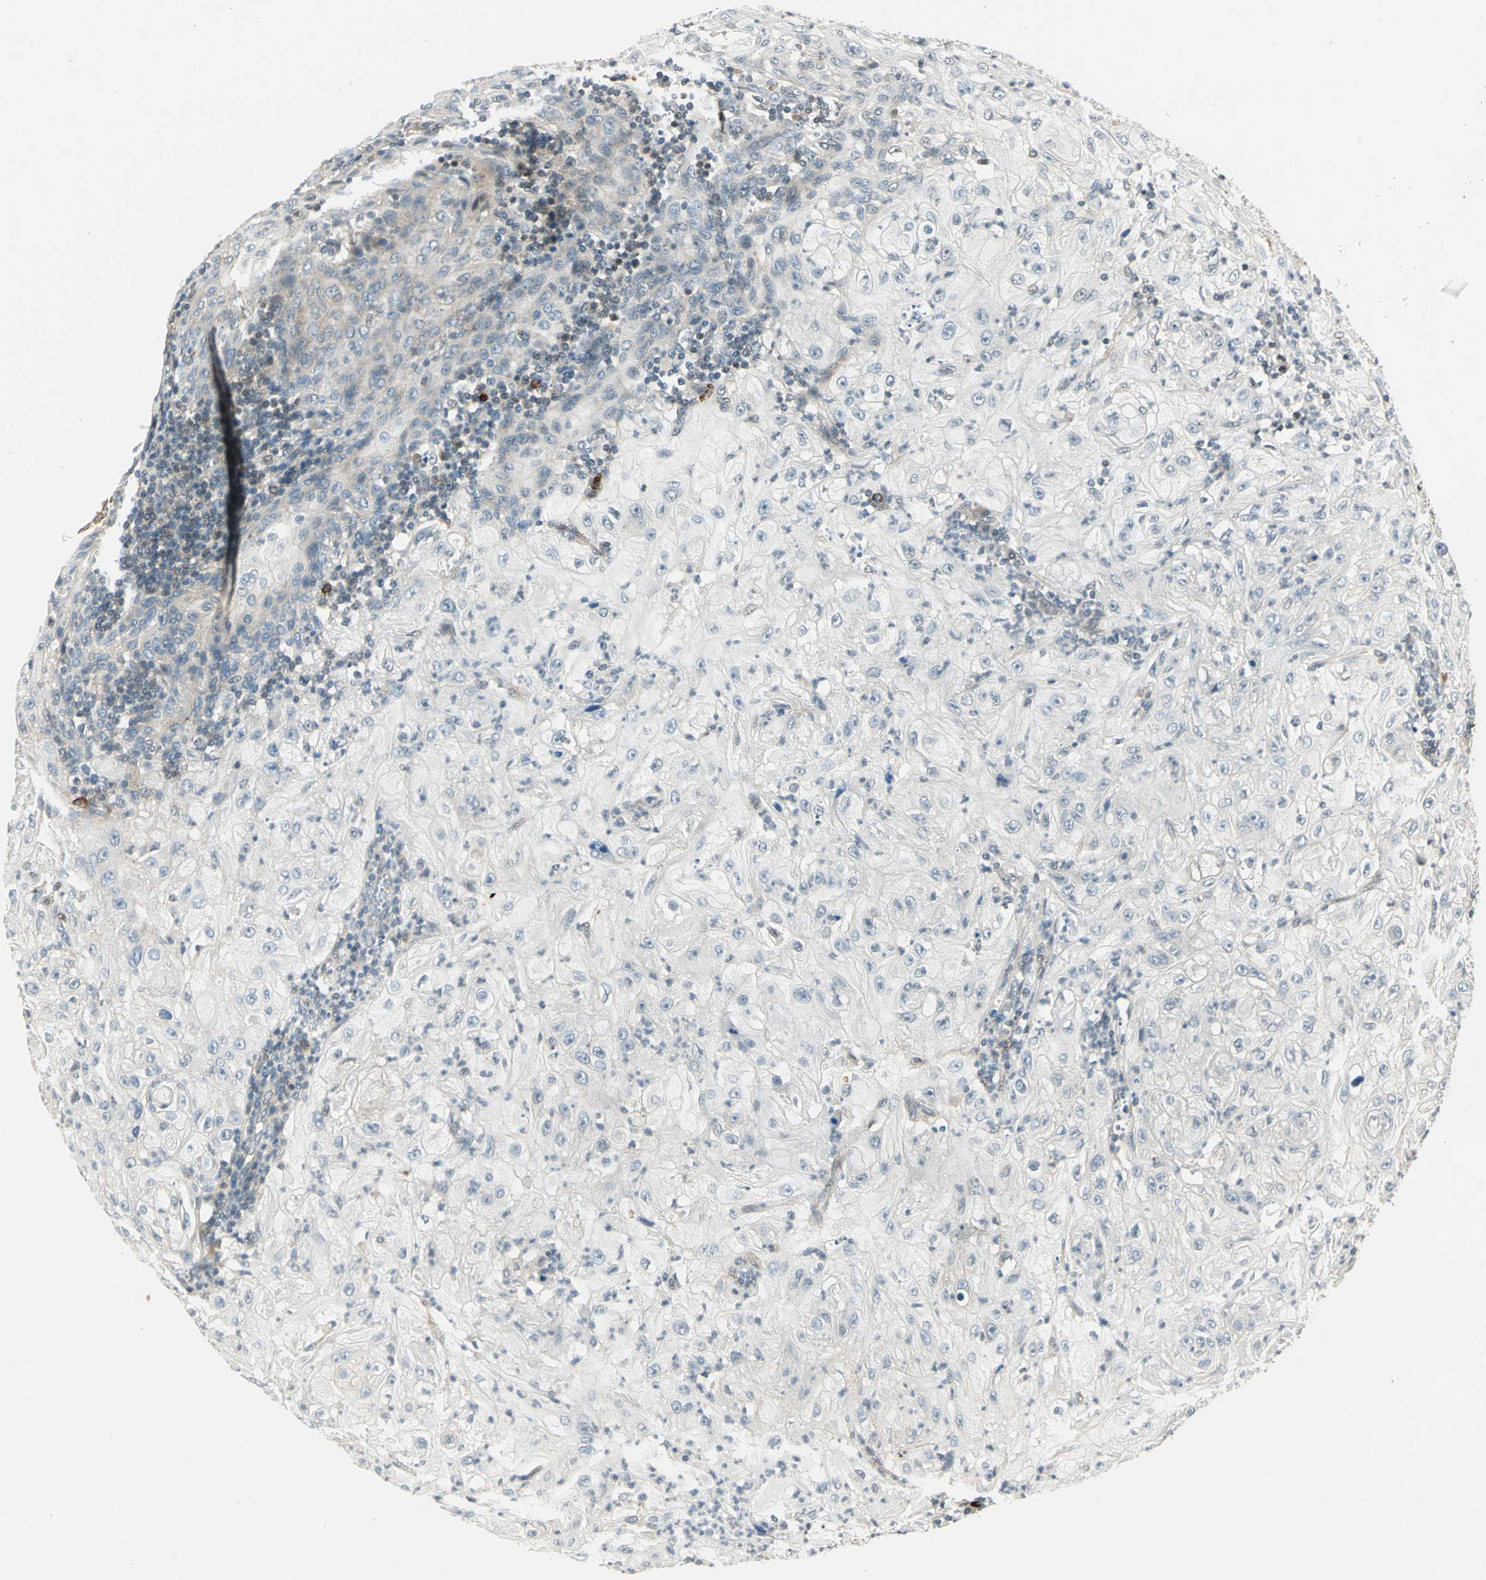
{"staining": {"intensity": "weak", "quantity": "<25%", "location": "cytoplasmic/membranous"}, "tissue": "lung cancer", "cell_type": "Tumor cells", "image_type": "cancer", "snomed": [{"axis": "morphology", "description": "Inflammation, NOS"}, {"axis": "morphology", "description": "Squamous cell carcinoma, NOS"}, {"axis": "topography", "description": "Lymph node"}, {"axis": "topography", "description": "Soft tissue"}, {"axis": "topography", "description": "Lung"}], "caption": "DAB (3,3'-diaminobenzidine) immunohistochemical staining of lung cancer reveals no significant positivity in tumor cells.", "gene": "RAD17", "patient": {"sex": "male", "age": 66}}